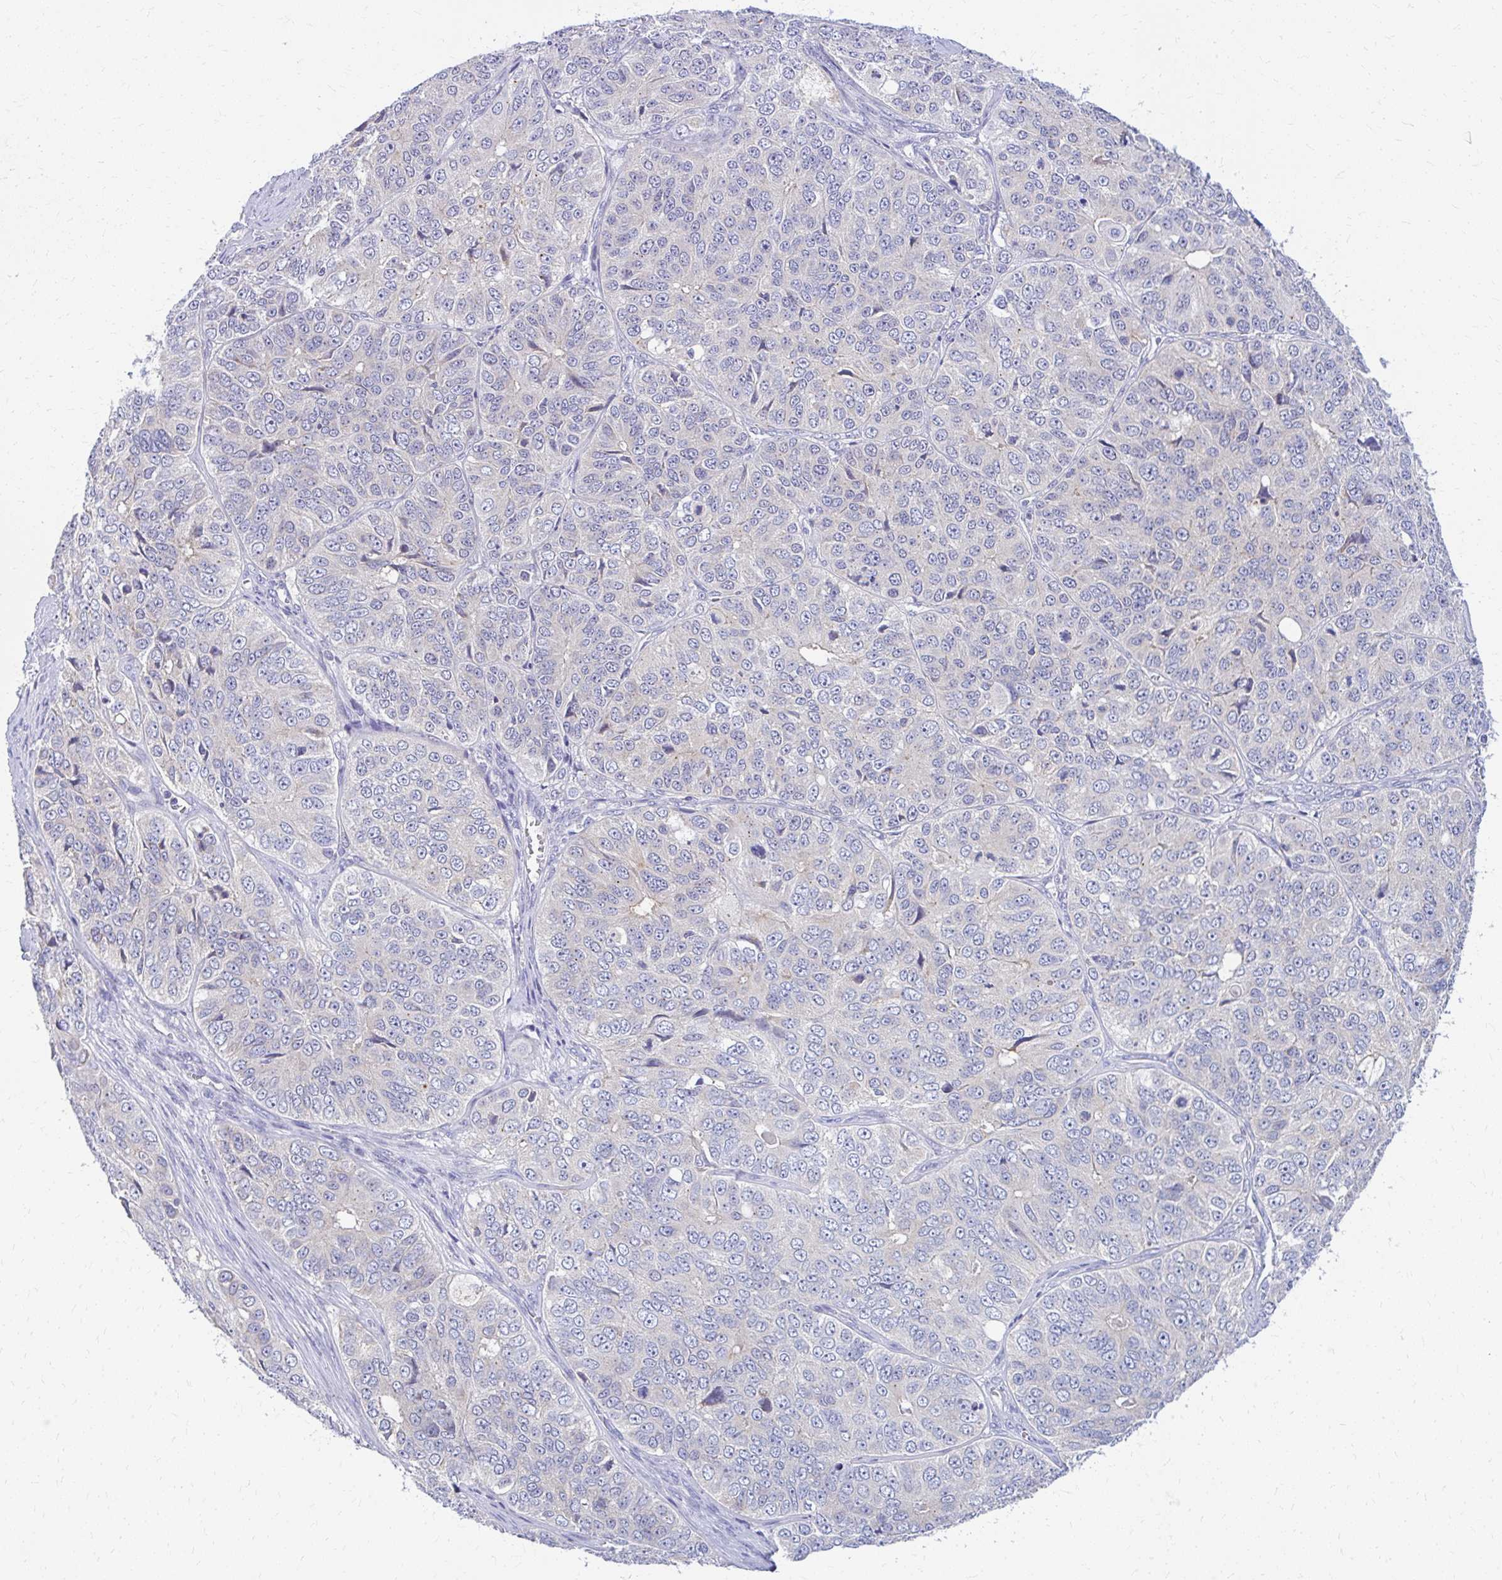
{"staining": {"intensity": "negative", "quantity": "none", "location": "none"}, "tissue": "ovarian cancer", "cell_type": "Tumor cells", "image_type": "cancer", "snomed": [{"axis": "morphology", "description": "Carcinoma, endometroid"}, {"axis": "topography", "description": "Ovary"}], "caption": "Immunohistochemistry (IHC) histopathology image of neoplastic tissue: ovarian endometroid carcinoma stained with DAB (3,3'-diaminobenzidine) shows no significant protein positivity in tumor cells.", "gene": "RADIL", "patient": {"sex": "female", "age": 51}}